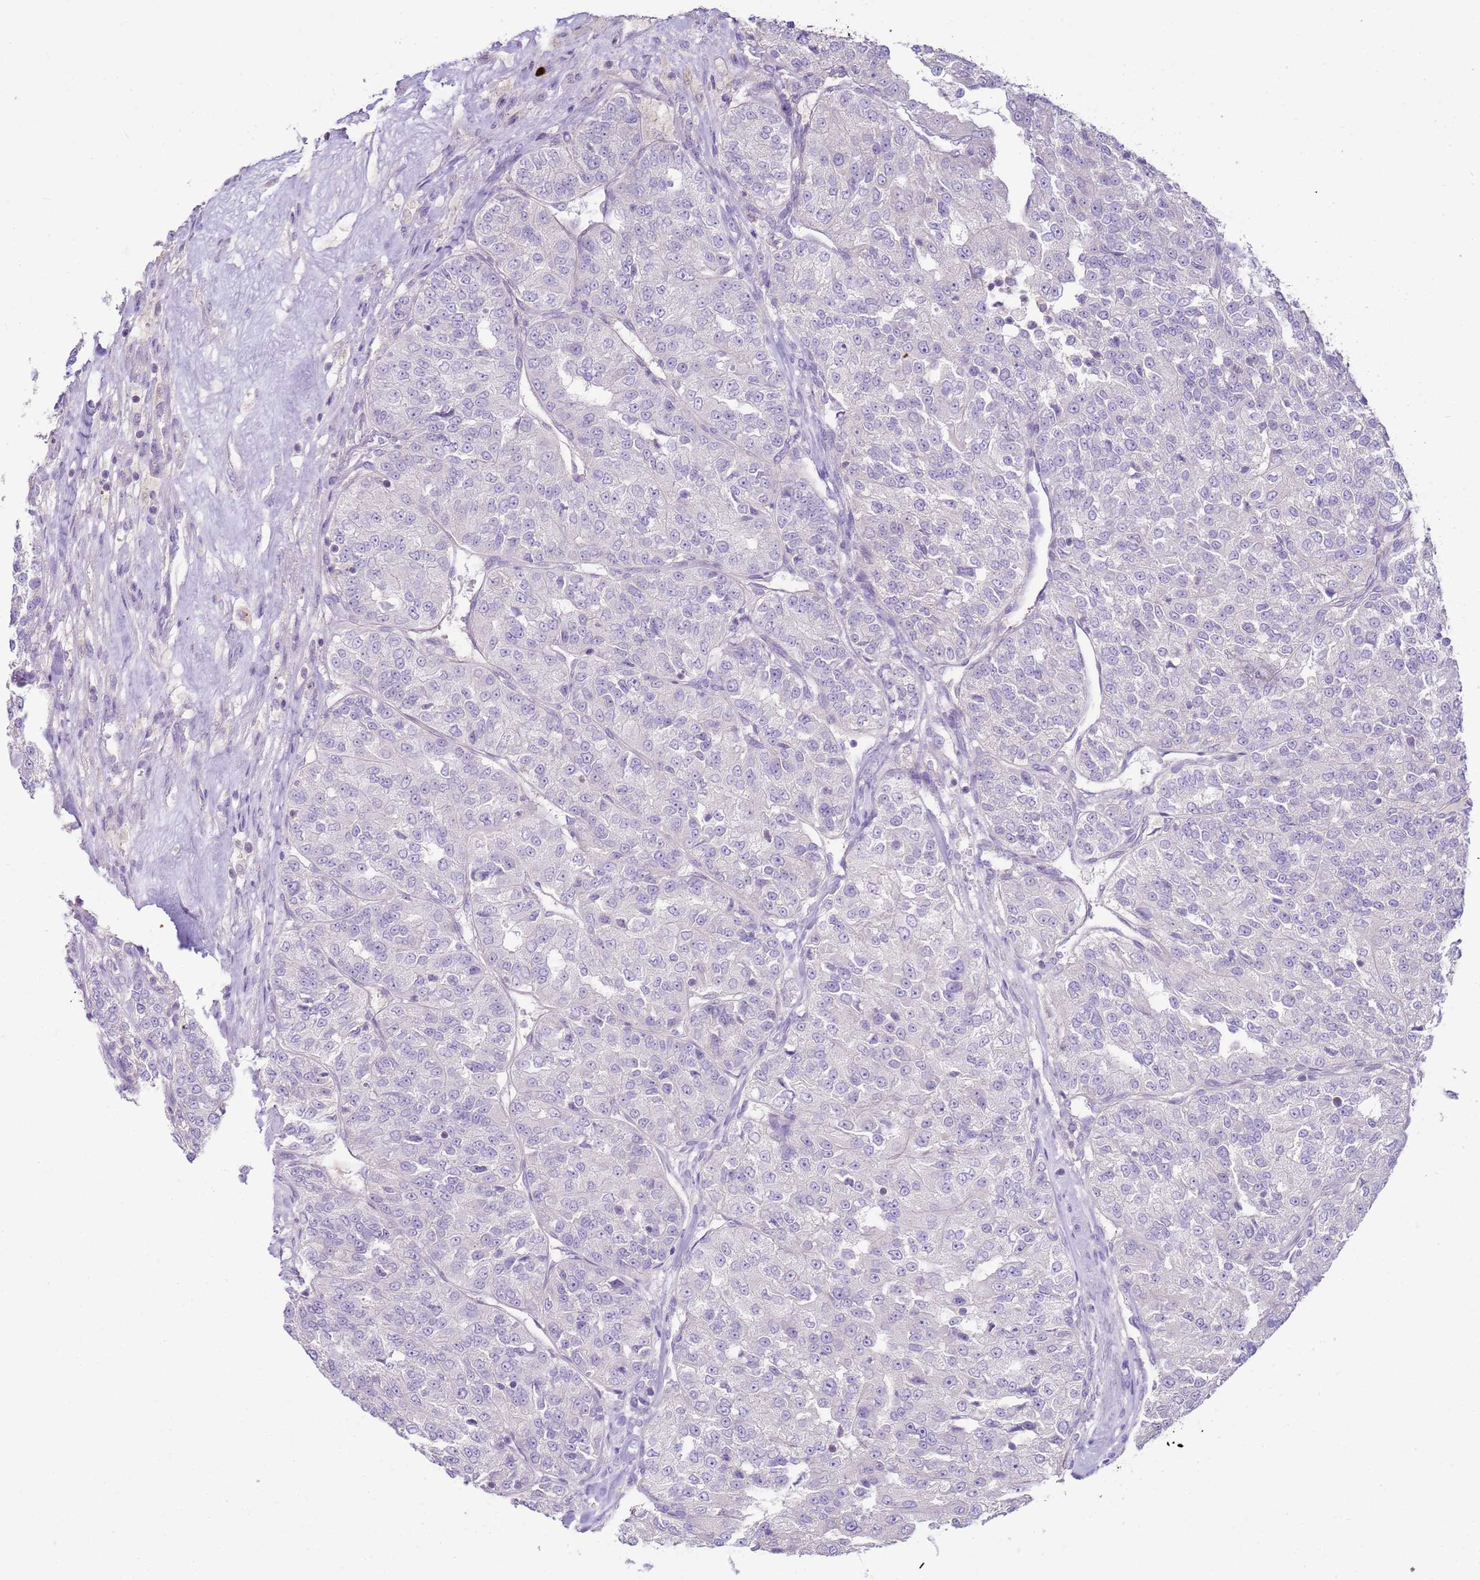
{"staining": {"intensity": "negative", "quantity": "none", "location": "none"}, "tissue": "renal cancer", "cell_type": "Tumor cells", "image_type": "cancer", "snomed": [{"axis": "morphology", "description": "Adenocarcinoma, NOS"}, {"axis": "topography", "description": "Kidney"}], "caption": "Immunohistochemical staining of human adenocarcinoma (renal) reveals no significant expression in tumor cells. Nuclei are stained in blue.", "gene": "IL2RG", "patient": {"sex": "female", "age": 63}}